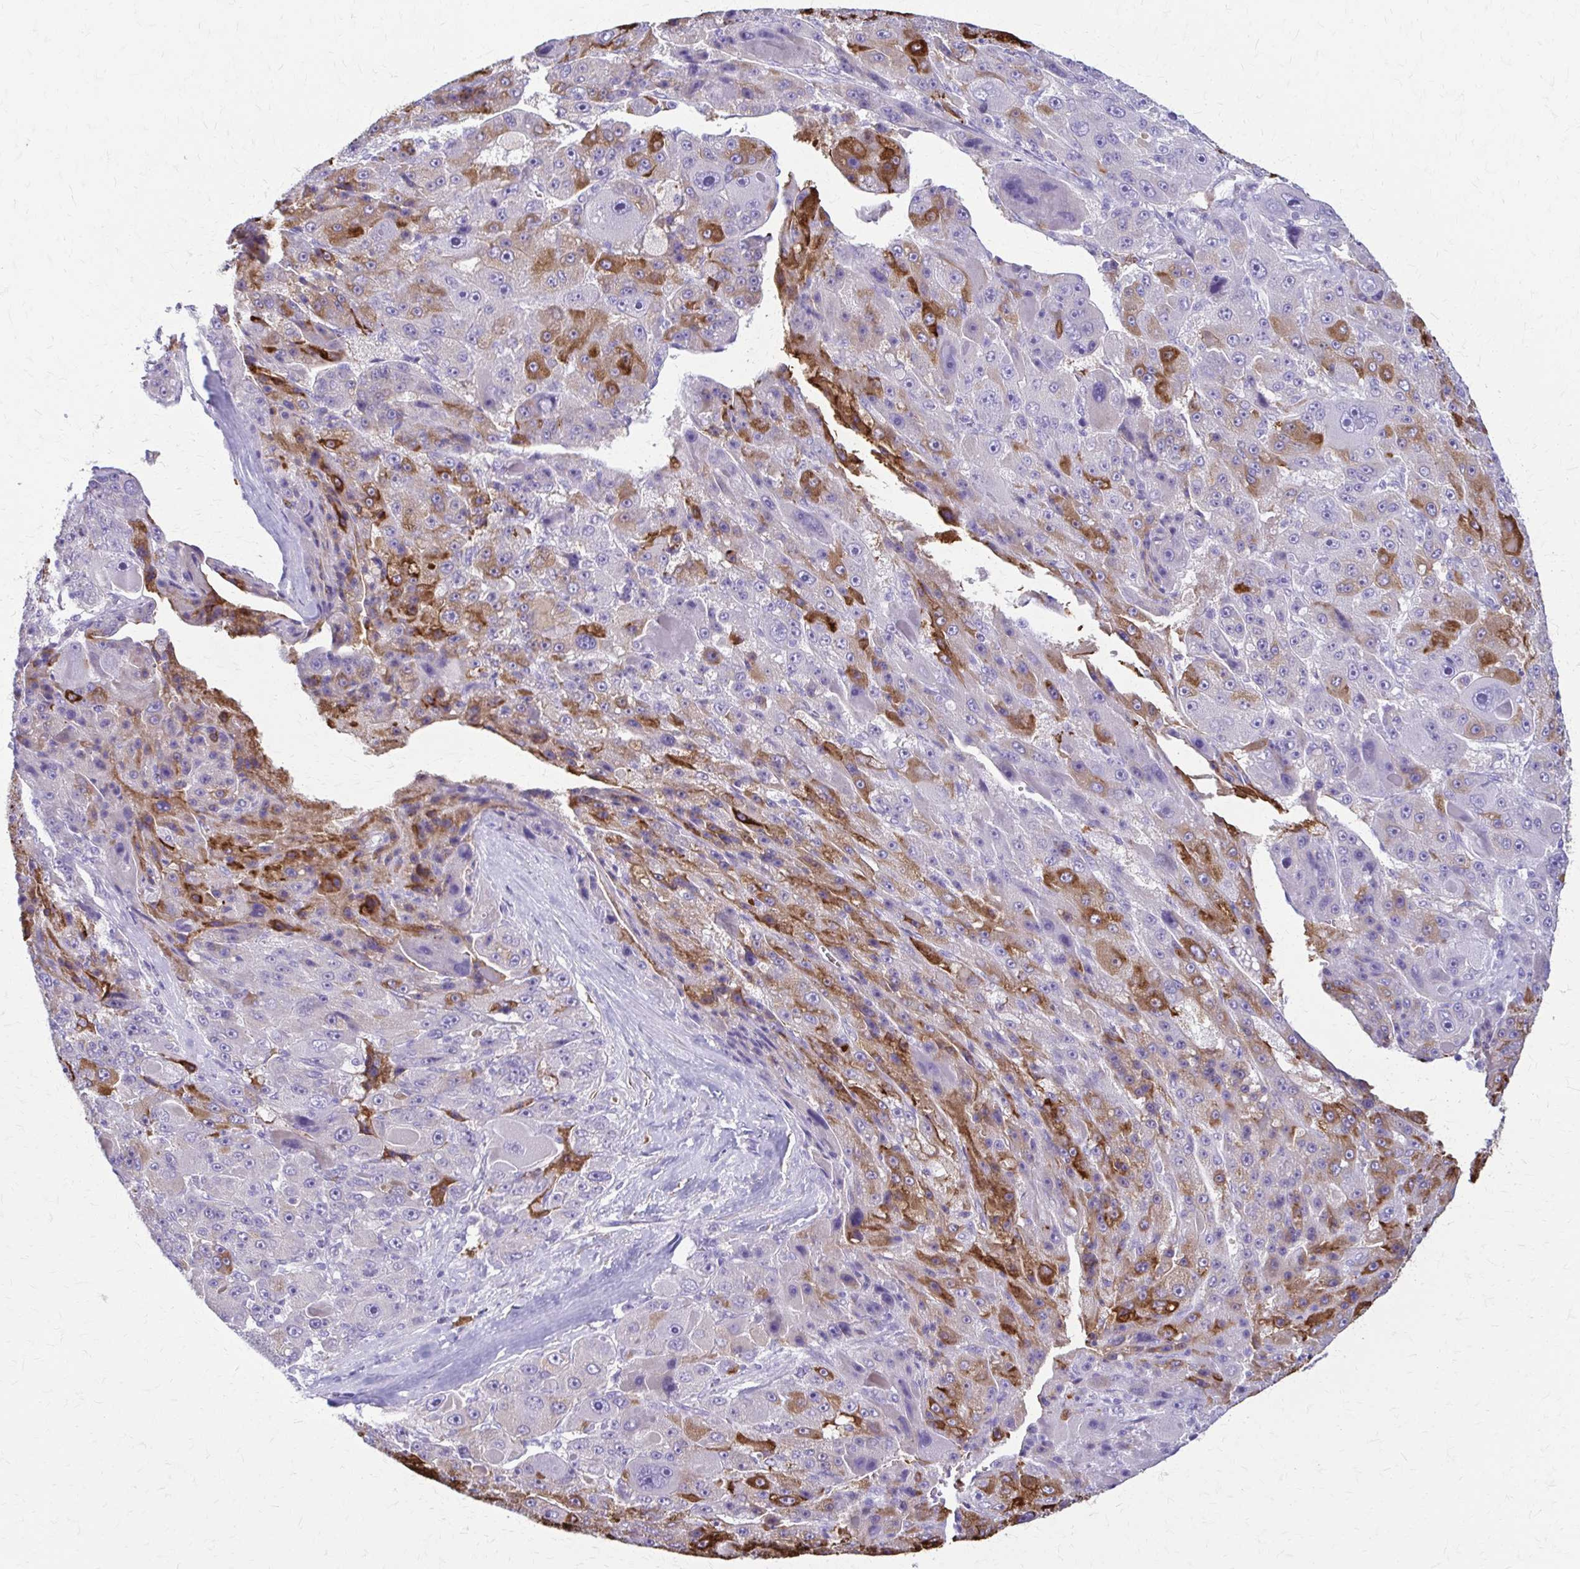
{"staining": {"intensity": "moderate", "quantity": "<25%", "location": "cytoplasmic/membranous"}, "tissue": "liver cancer", "cell_type": "Tumor cells", "image_type": "cancer", "snomed": [{"axis": "morphology", "description": "Carcinoma, Hepatocellular, NOS"}, {"axis": "topography", "description": "Liver"}], "caption": "This image reveals immunohistochemistry (IHC) staining of liver cancer, with low moderate cytoplasmic/membranous staining in about <25% of tumor cells.", "gene": "DSP", "patient": {"sex": "male", "age": 76}}